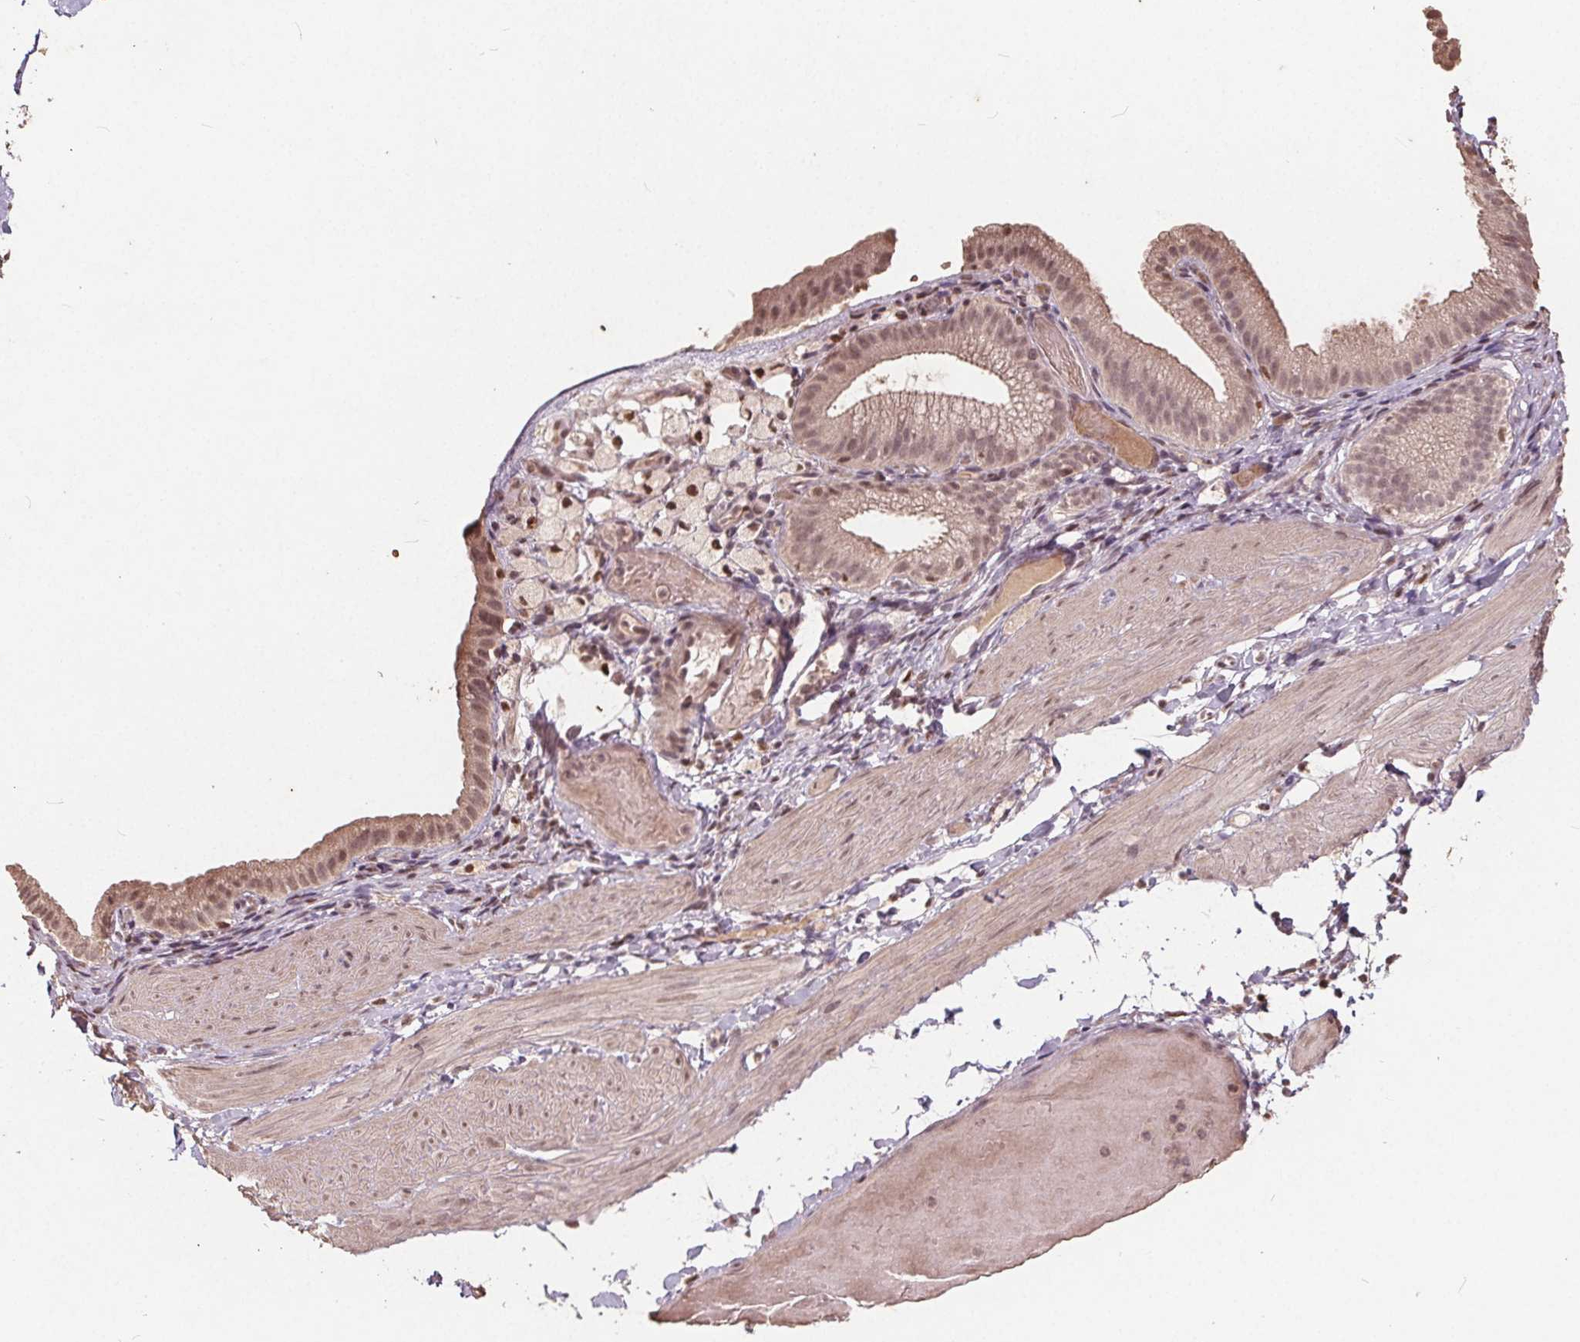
{"staining": {"intensity": "moderate", "quantity": "25%-75%", "location": "nuclear"}, "tissue": "adipose tissue", "cell_type": "Adipocytes", "image_type": "normal", "snomed": [{"axis": "morphology", "description": "Normal tissue, NOS"}, {"axis": "topography", "description": "Gallbladder"}, {"axis": "topography", "description": "Peripheral nerve tissue"}], "caption": "Protein staining exhibits moderate nuclear expression in approximately 25%-75% of adipocytes in benign adipose tissue. The protein of interest is shown in brown color, while the nuclei are stained blue.", "gene": "DNMT3B", "patient": {"sex": "female", "age": 45}}